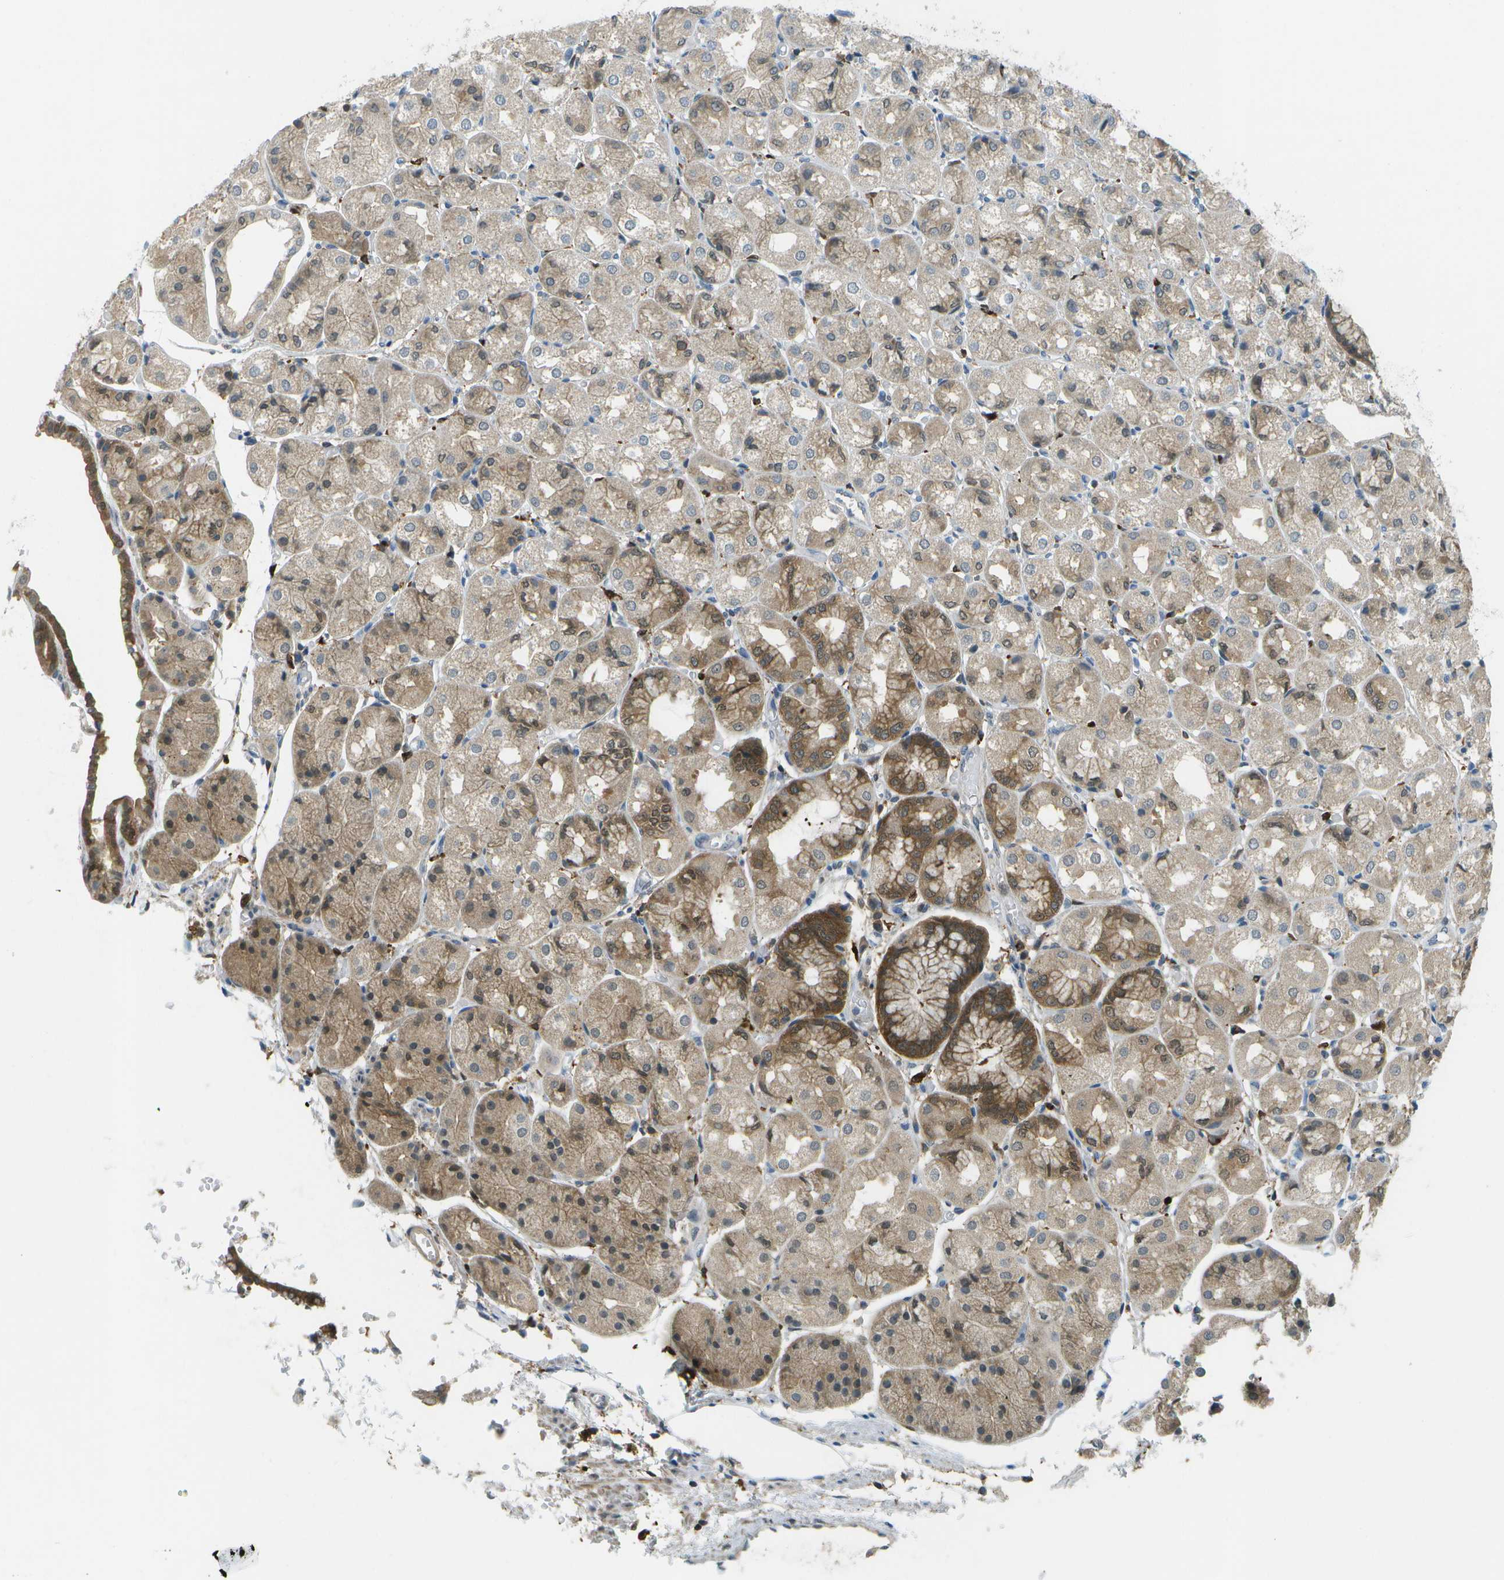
{"staining": {"intensity": "moderate", "quantity": ">75%", "location": "cytoplasmic/membranous,nuclear"}, "tissue": "stomach", "cell_type": "Glandular cells", "image_type": "normal", "snomed": [{"axis": "morphology", "description": "Normal tissue, NOS"}, {"axis": "topography", "description": "Stomach, upper"}], "caption": "About >75% of glandular cells in unremarkable human stomach exhibit moderate cytoplasmic/membranous,nuclear protein positivity as visualized by brown immunohistochemical staining.", "gene": "CDH23", "patient": {"sex": "male", "age": 72}}